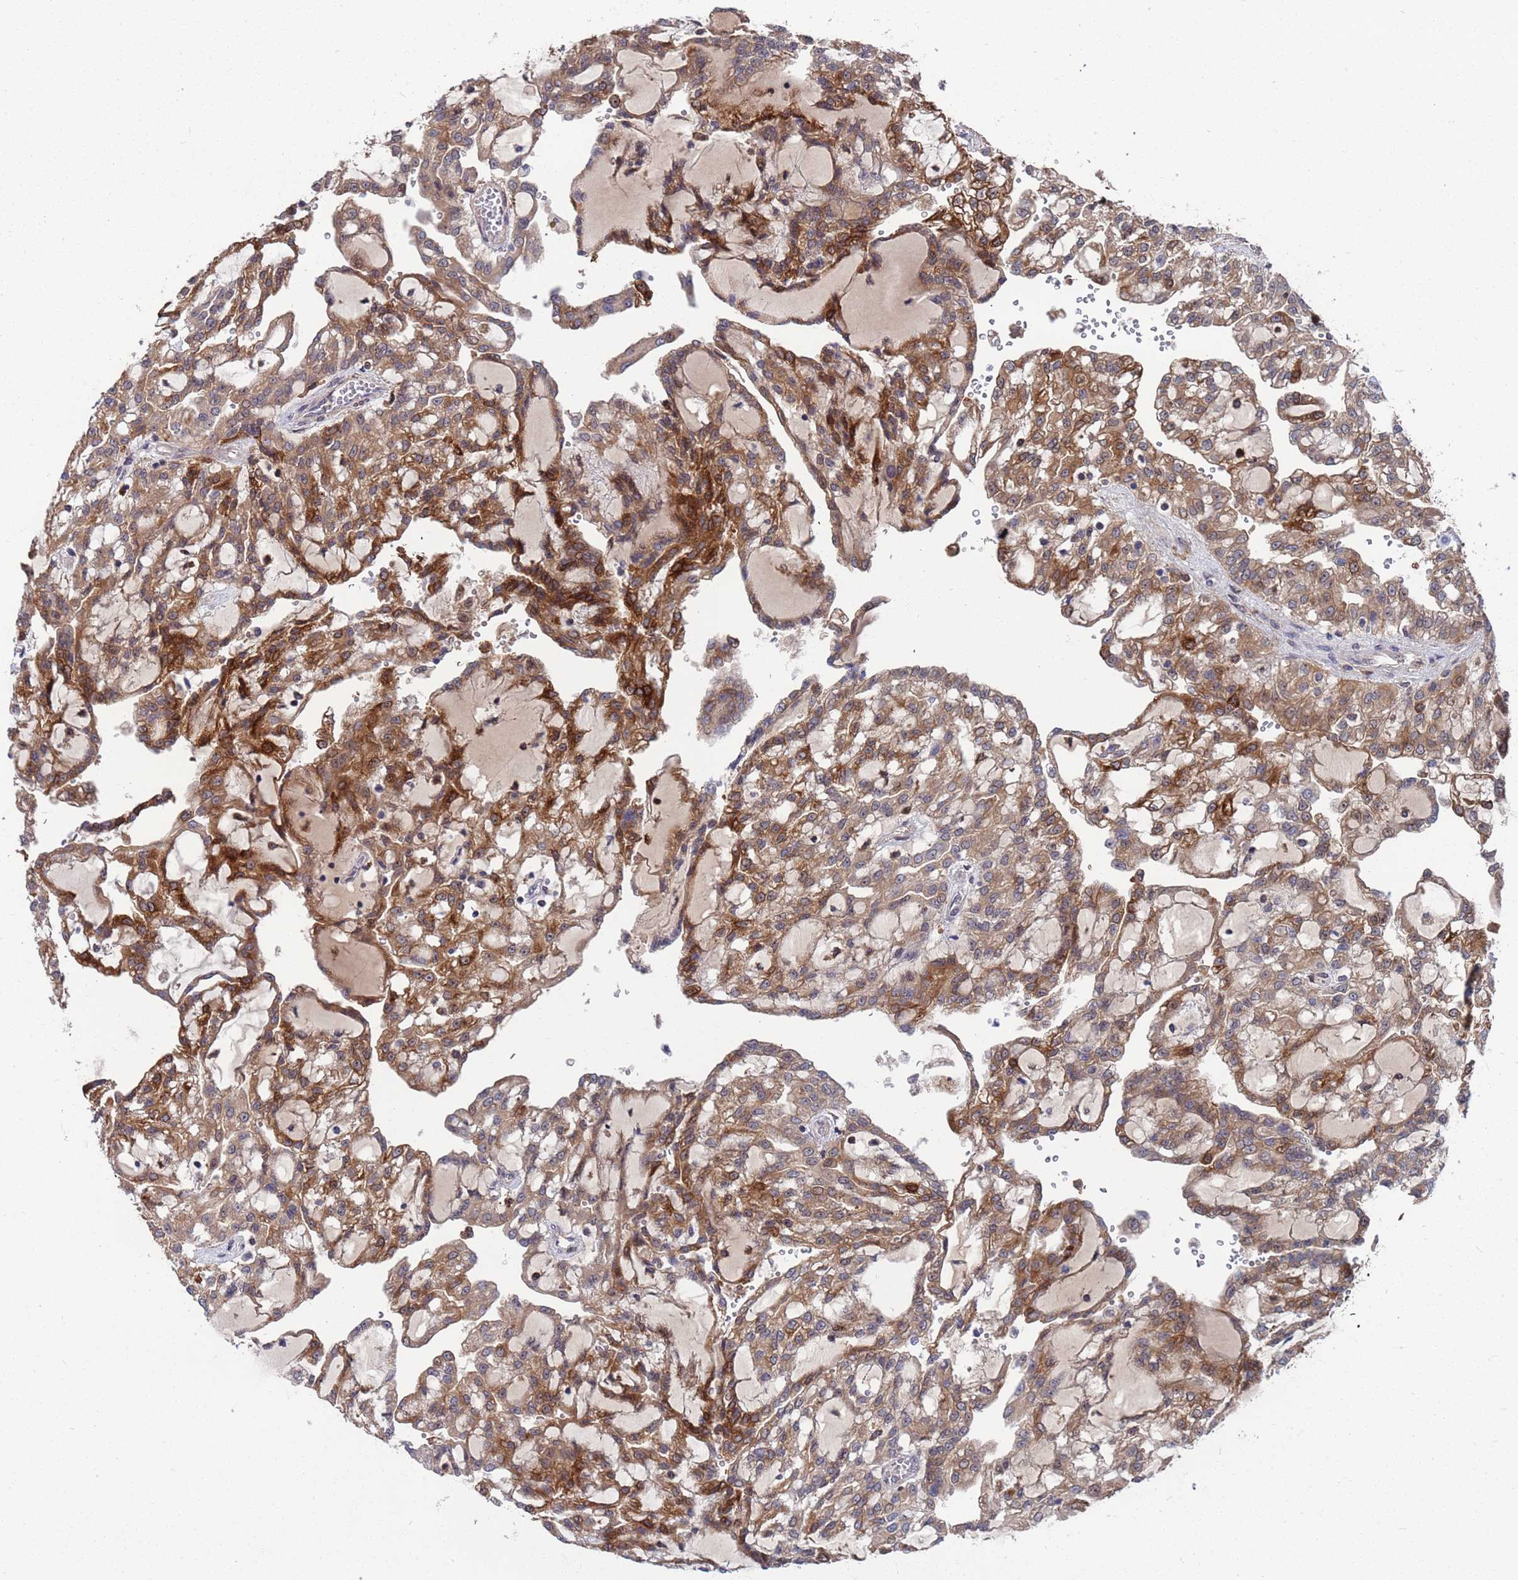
{"staining": {"intensity": "strong", "quantity": "25%-75%", "location": "cytoplasmic/membranous"}, "tissue": "renal cancer", "cell_type": "Tumor cells", "image_type": "cancer", "snomed": [{"axis": "morphology", "description": "Adenocarcinoma, NOS"}, {"axis": "topography", "description": "Kidney"}], "caption": "This histopathology image displays adenocarcinoma (renal) stained with immunohistochemistry (IHC) to label a protein in brown. The cytoplasmic/membranous of tumor cells show strong positivity for the protein. Nuclei are counter-stained blue.", "gene": "TMBIM6", "patient": {"sex": "male", "age": 63}}